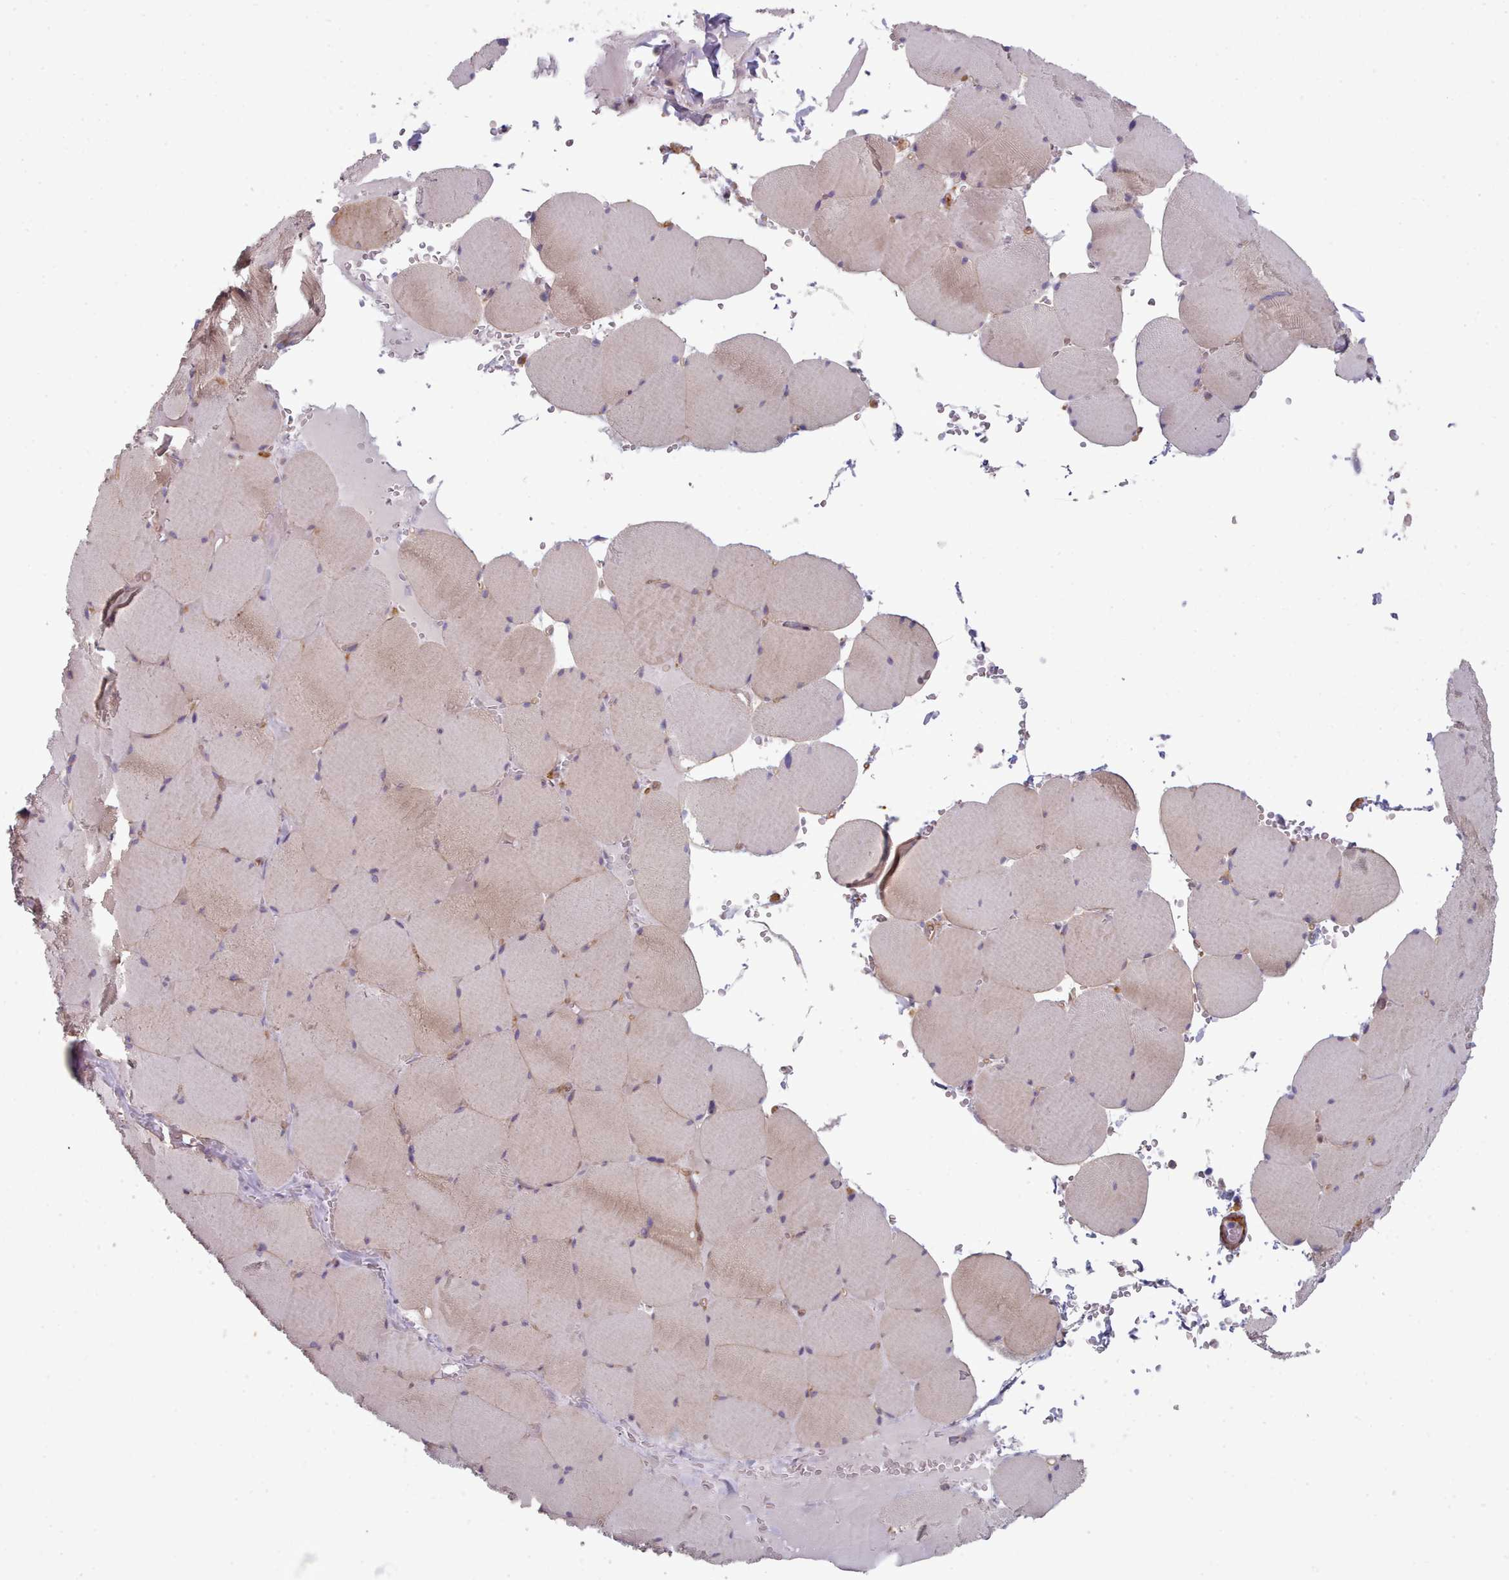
{"staining": {"intensity": "strong", "quantity": "<25%", "location": "cytoplasmic/membranous"}, "tissue": "skeletal muscle", "cell_type": "Myocytes", "image_type": "normal", "snomed": [{"axis": "morphology", "description": "Normal tissue, NOS"}, {"axis": "topography", "description": "Skeletal muscle"}, {"axis": "topography", "description": "Head-Neck"}], "caption": "High-power microscopy captured an IHC image of unremarkable skeletal muscle, revealing strong cytoplasmic/membranous staining in approximately <25% of myocytes.", "gene": "CD300LF", "patient": {"sex": "male", "age": 66}}